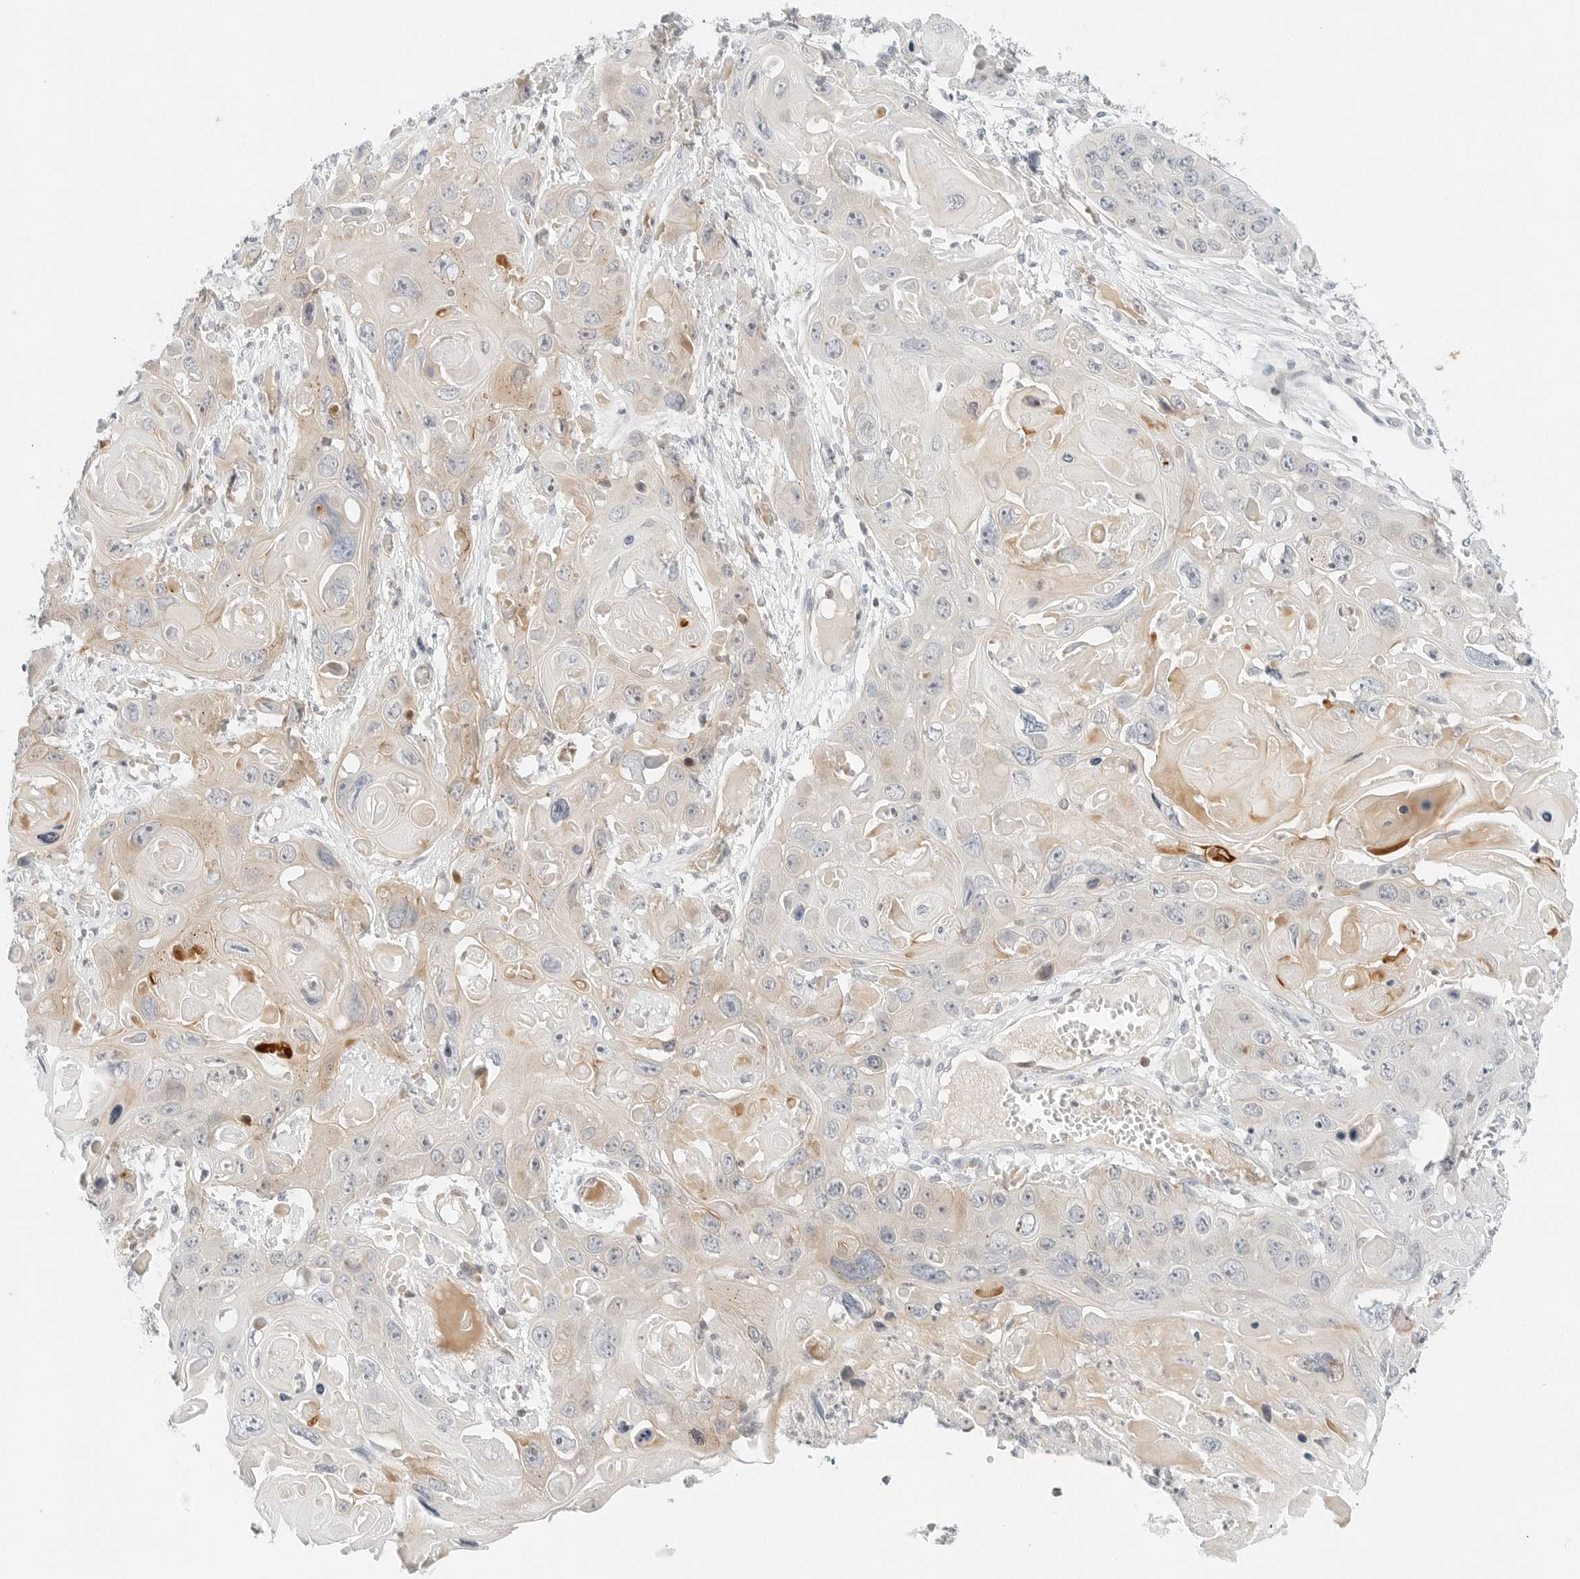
{"staining": {"intensity": "weak", "quantity": "<25%", "location": "cytoplasmic/membranous"}, "tissue": "skin cancer", "cell_type": "Tumor cells", "image_type": "cancer", "snomed": [{"axis": "morphology", "description": "Squamous cell carcinoma, NOS"}, {"axis": "topography", "description": "Skin"}], "caption": "There is no significant expression in tumor cells of squamous cell carcinoma (skin).", "gene": "IQCC", "patient": {"sex": "male", "age": 55}}